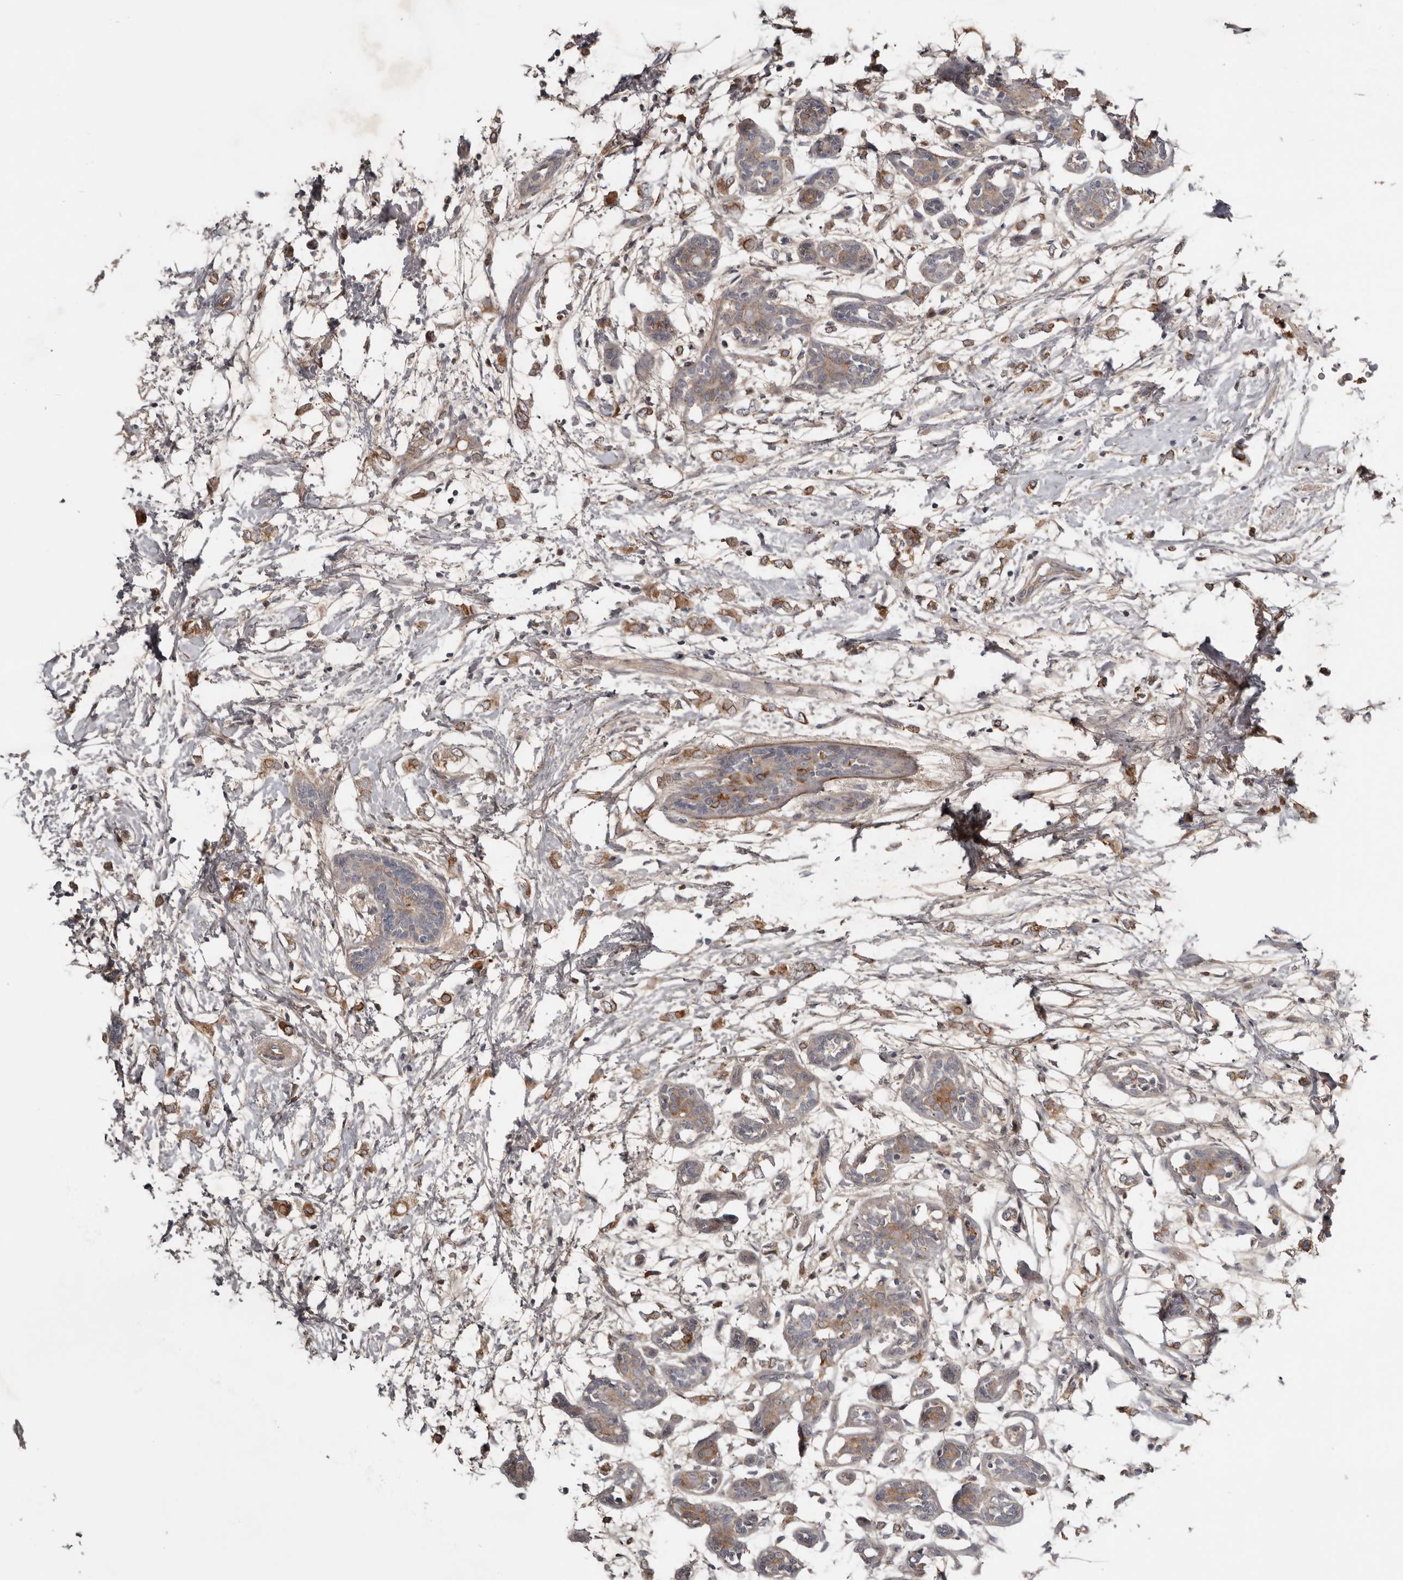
{"staining": {"intensity": "moderate", "quantity": ">75%", "location": "cytoplasmic/membranous"}, "tissue": "breast cancer", "cell_type": "Tumor cells", "image_type": "cancer", "snomed": [{"axis": "morphology", "description": "Normal tissue, NOS"}, {"axis": "morphology", "description": "Lobular carcinoma"}, {"axis": "topography", "description": "Breast"}], "caption": "IHC staining of lobular carcinoma (breast), which shows medium levels of moderate cytoplasmic/membranous staining in approximately >75% of tumor cells indicating moderate cytoplasmic/membranous protein staining. The staining was performed using DAB (brown) for protein detection and nuclei were counterstained in hematoxylin (blue).", "gene": "NMUR1", "patient": {"sex": "female", "age": 47}}